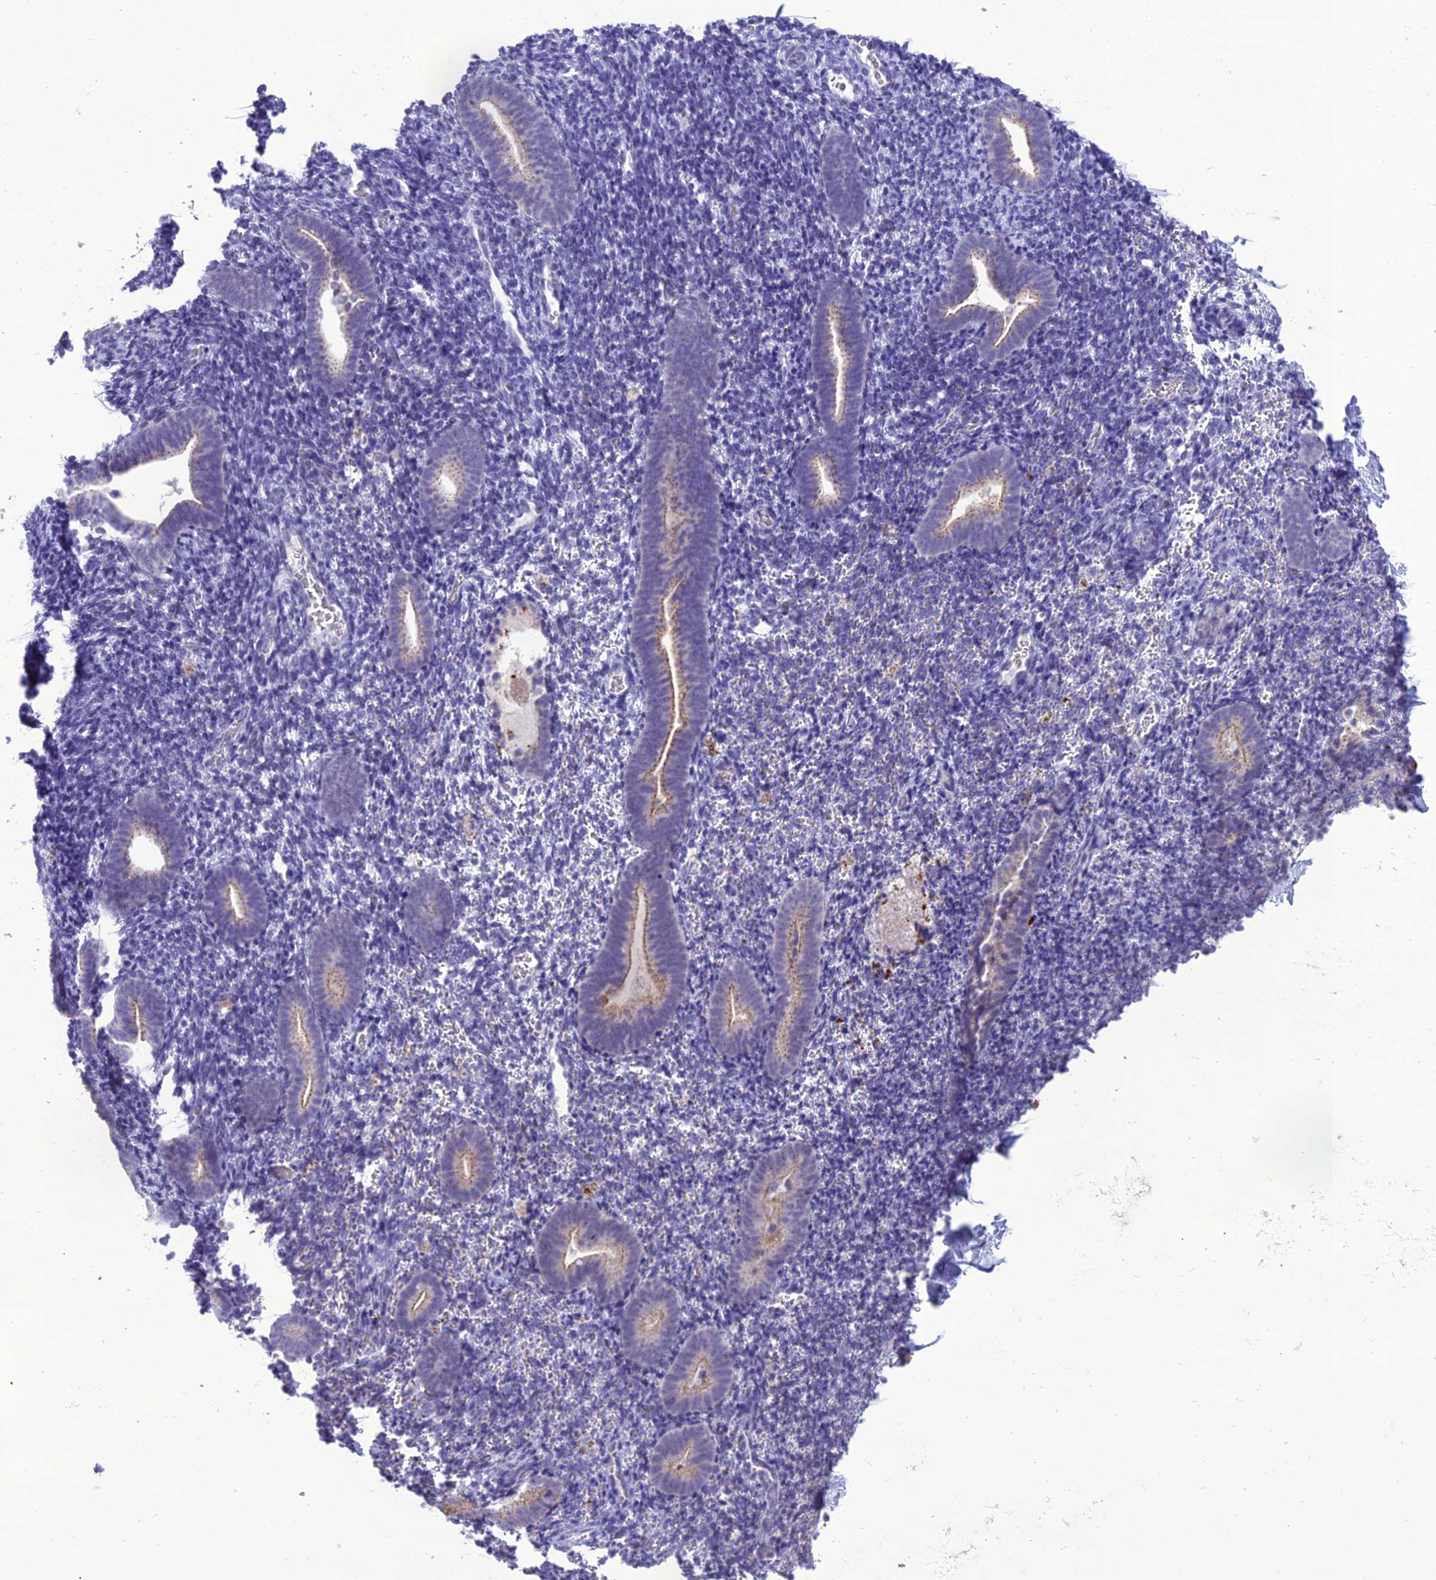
{"staining": {"intensity": "negative", "quantity": "none", "location": "none"}, "tissue": "endometrium", "cell_type": "Cells in endometrial stroma", "image_type": "normal", "snomed": [{"axis": "morphology", "description": "Normal tissue, NOS"}, {"axis": "topography", "description": "Endometrium"}], "caption": "There is no significant staining in cells in endometrial stroma of endometrium.", "gene": "B9D2", "patient": {"sex": "female", "age": 51}}